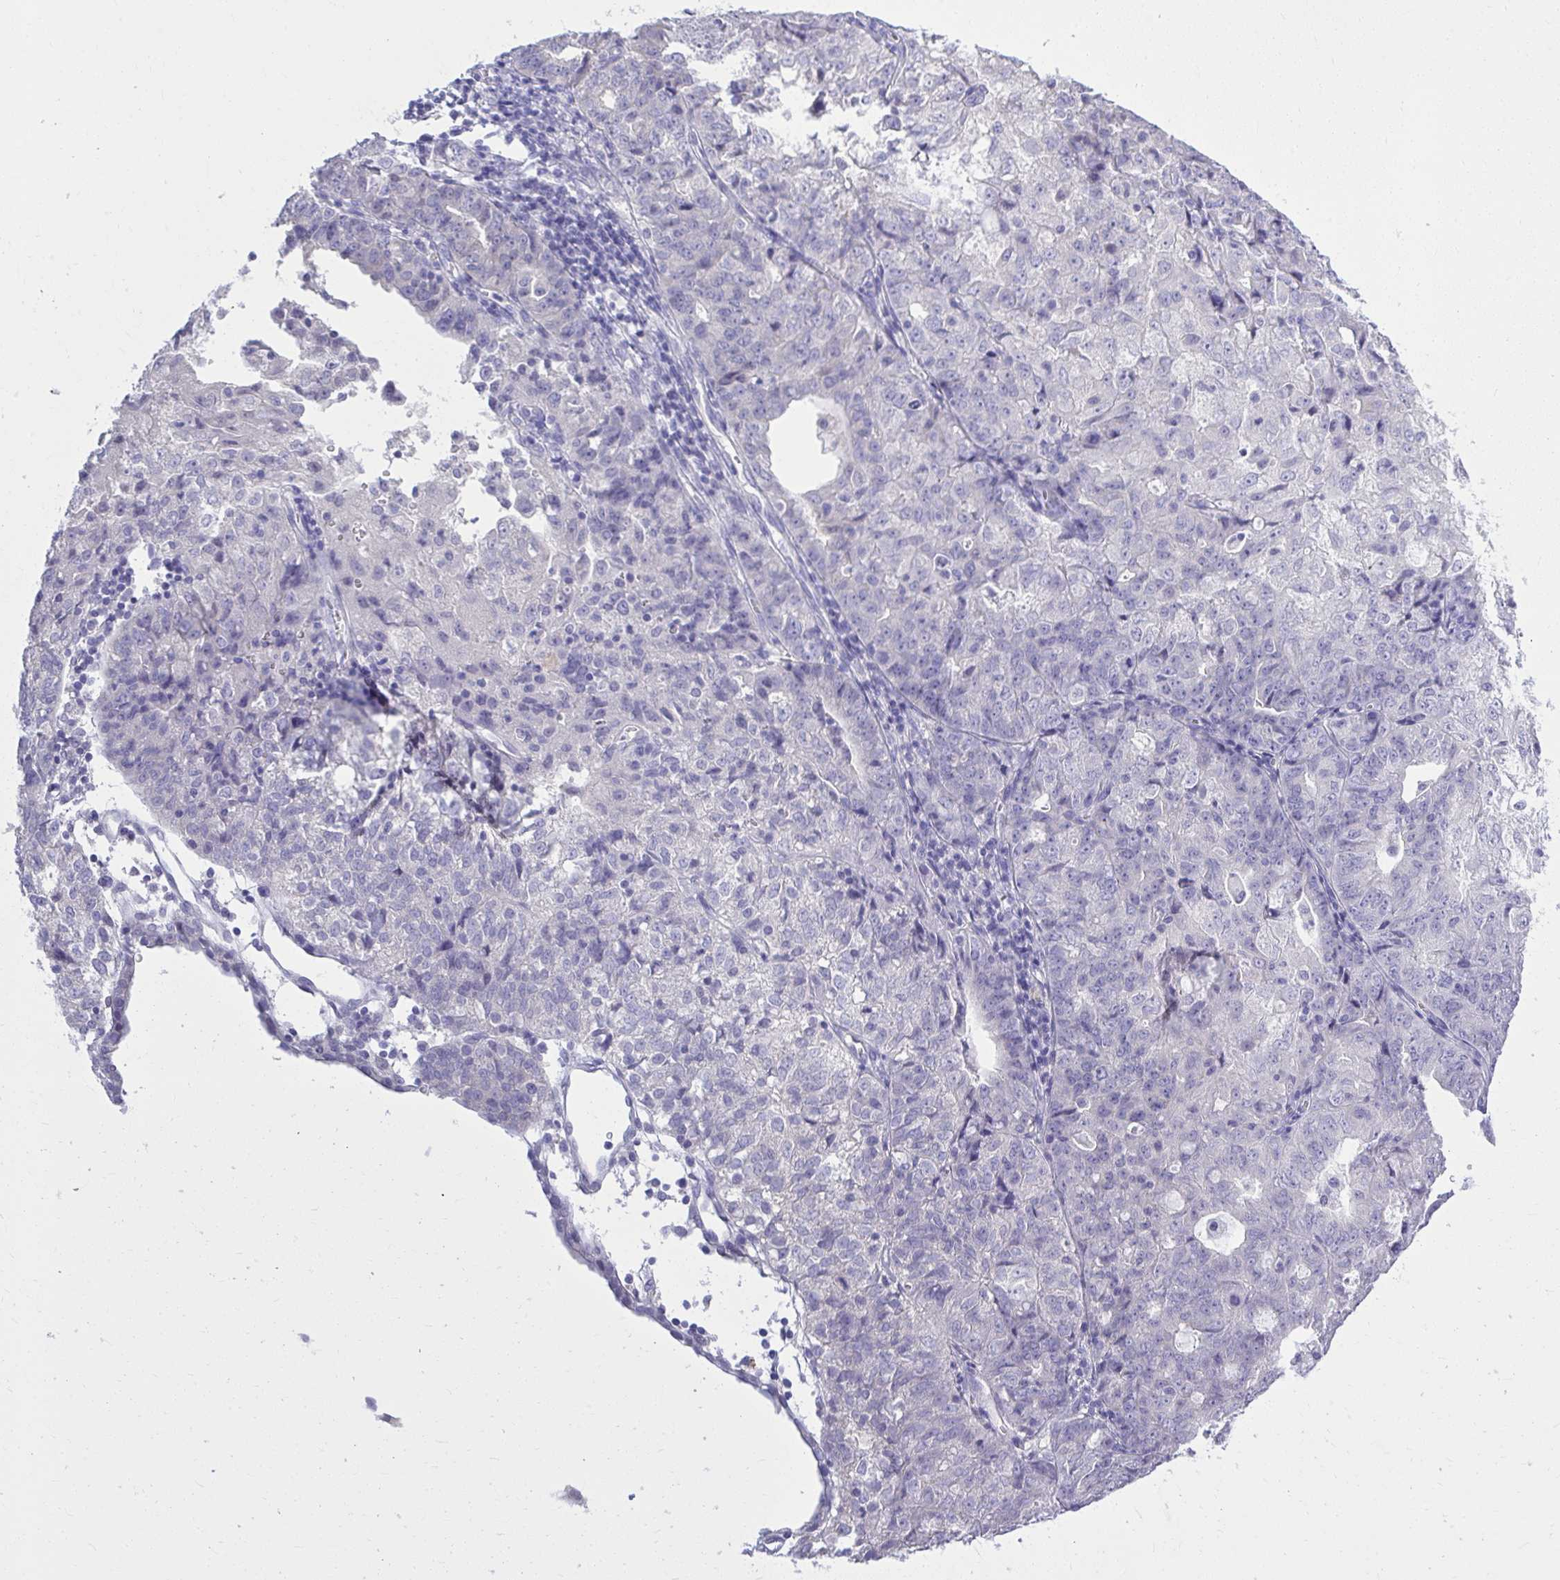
{"staining": {"intensity": "negative", "quantity": "none", "location": "none"}, "tissue": "endometrial cancer", "cell_type": "Tumor cells", "image_type": "cancer", "snomed": [{"axis": "morphology", "description": "Adenocarcinoma, NOS"}, {"axis": "topography", "description": "Endometrium"}], "caption": "An image of endometrial cancer stained for a protein reveals no brown staining in tumor cells.", "gene": "PSD", "patient": {"sex": "female", "age": 61}}